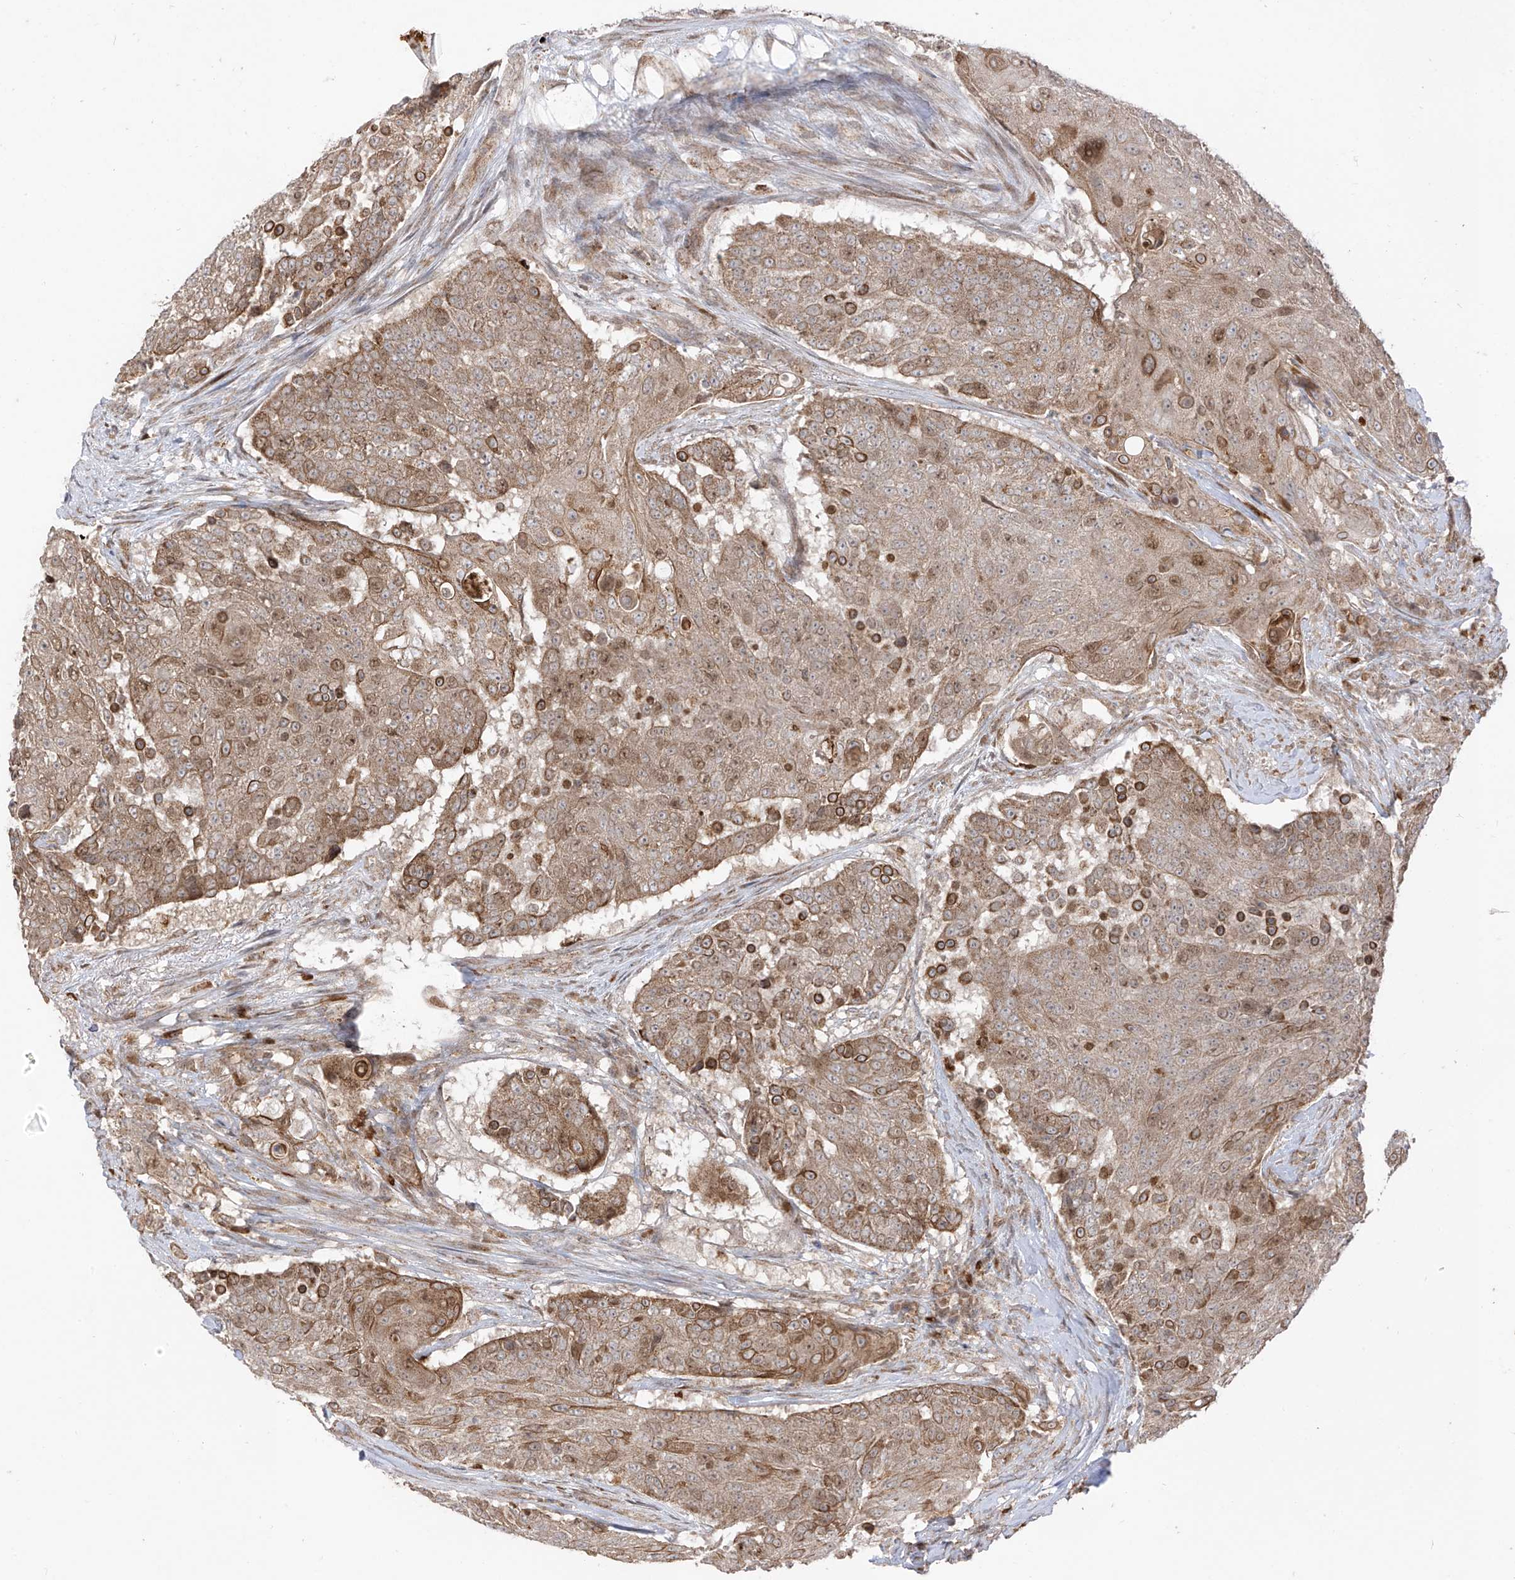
{"staining": {"intensity": "moderate", "quantity": ">75%", "location": "cytoplasmic/membranous"}, "tissue": "urothelial cancer", "cell_type": "Tumor cells", "image_type": "cancer", "snomed": [{"axis": "morphology", "description": "Urothelial carcinoma, High grade"}, {"axis": "topography", "description": "Urinary bladder"}], "caption": "High-power microscopy captured an IHC image of urothelial cancer, revealing moderate cytoplasmic/membranous expression in approximately >75% of tumor cells.", "gene": "PDE11A", "patient": {"sex": "female", "age": 63}}